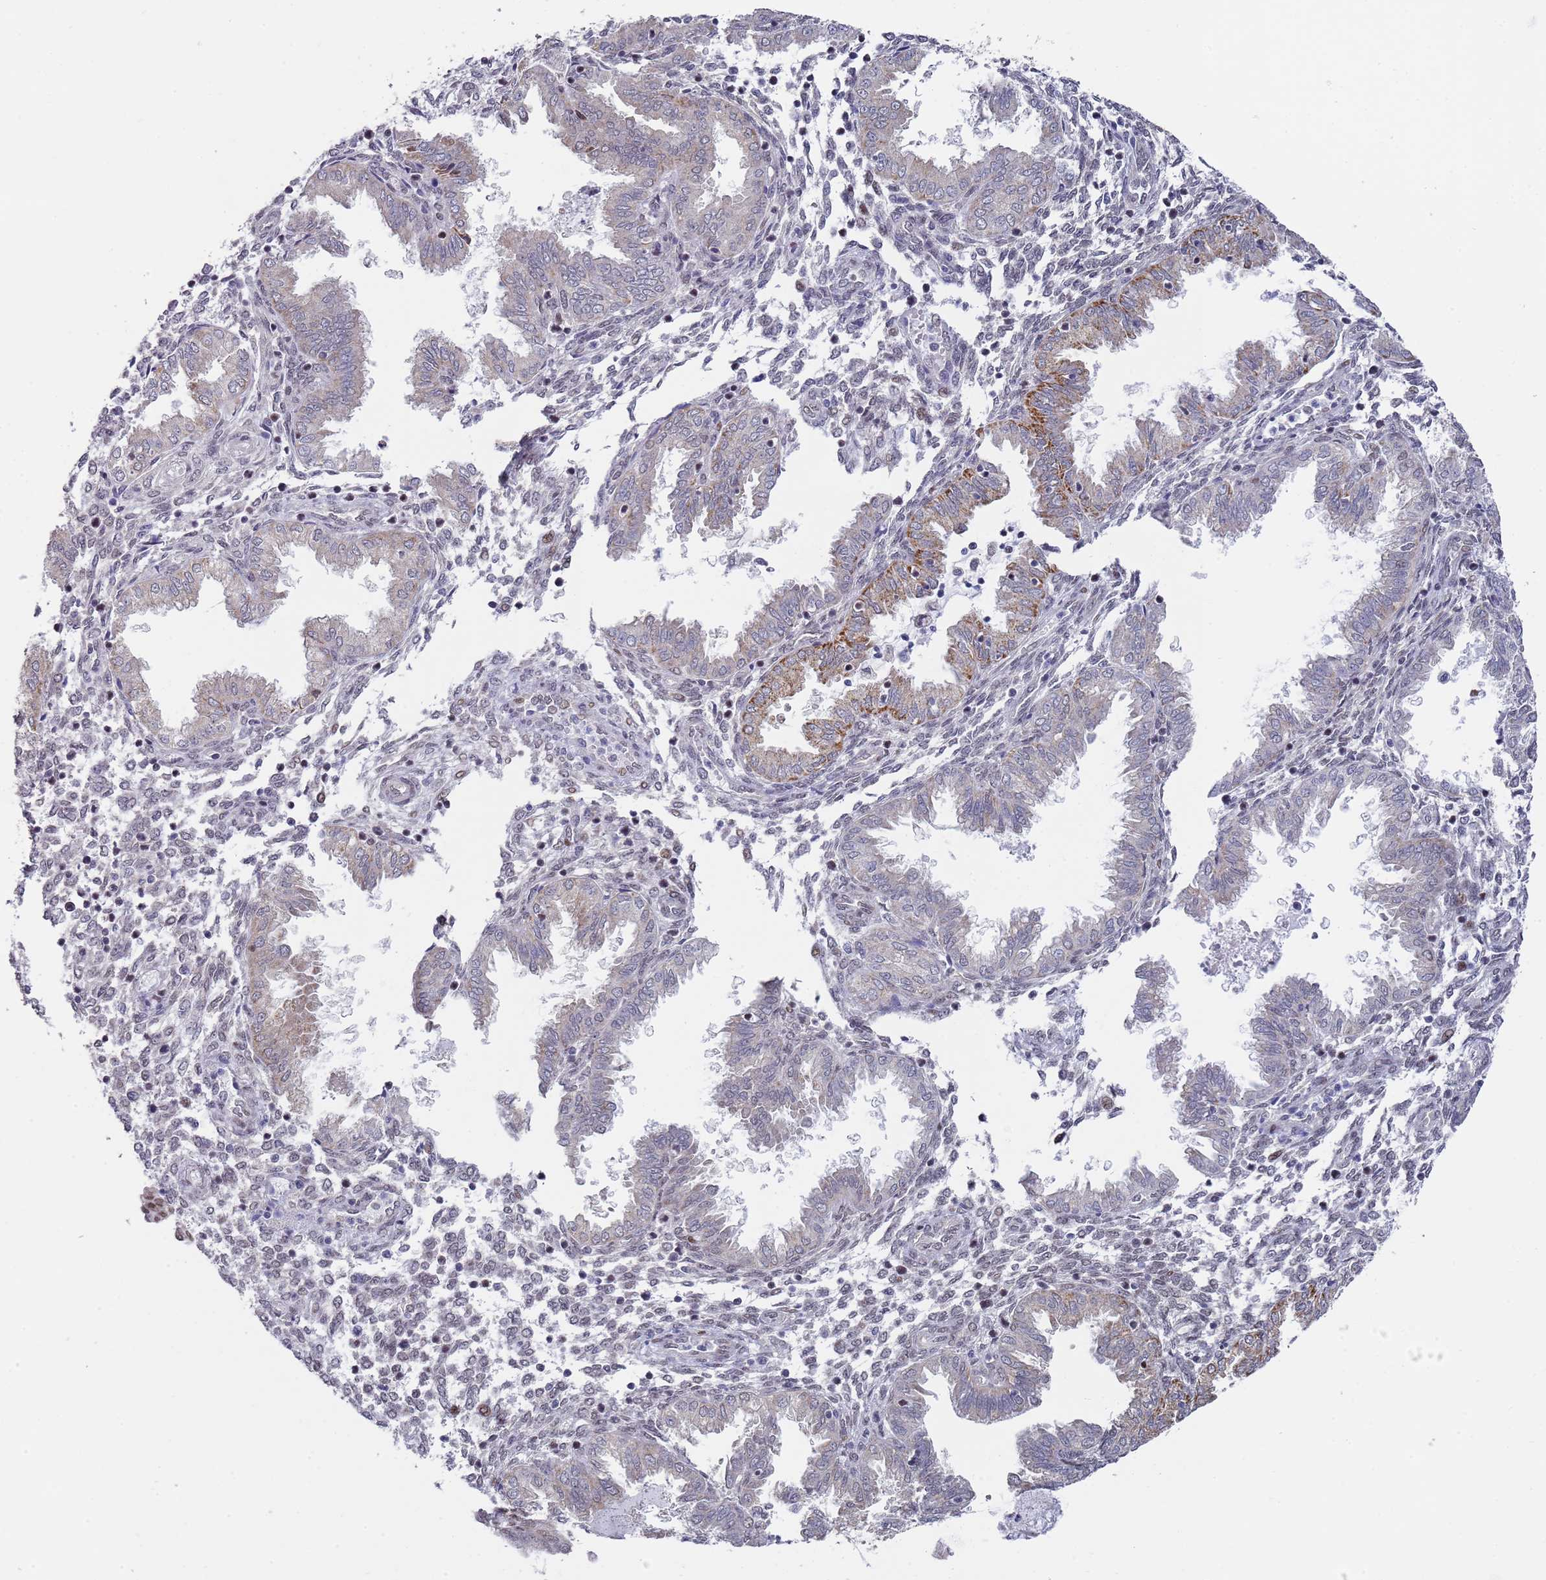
{"staining": {"intensity": "moderate", "quantity": "<25%", "location": "cytoplasmic/membranous,nuclear"}, "tissue": "endometrium", "cell_type": "Cells in endometrial stroma", "image_type": "normal", "snomed": [{"axis": "morphology", "description": "Normal tissue, NOS"}, {"axis": "topography", "description": "Endometrium"}], "caption": "The histopathology image demonstrates a brown stain indicating the presence of a protein in the cytoplasmic/membranous,nuclear of cells in endometrial stroma in endometrium. (Stains: DAB (3,3'-diaminobenzidine) in brown, nuclei in blue, Microscopy: brightfield microscopy at high magnification).", "gene": "COPS6", "patient": {"sex": "female", "age": 33}}